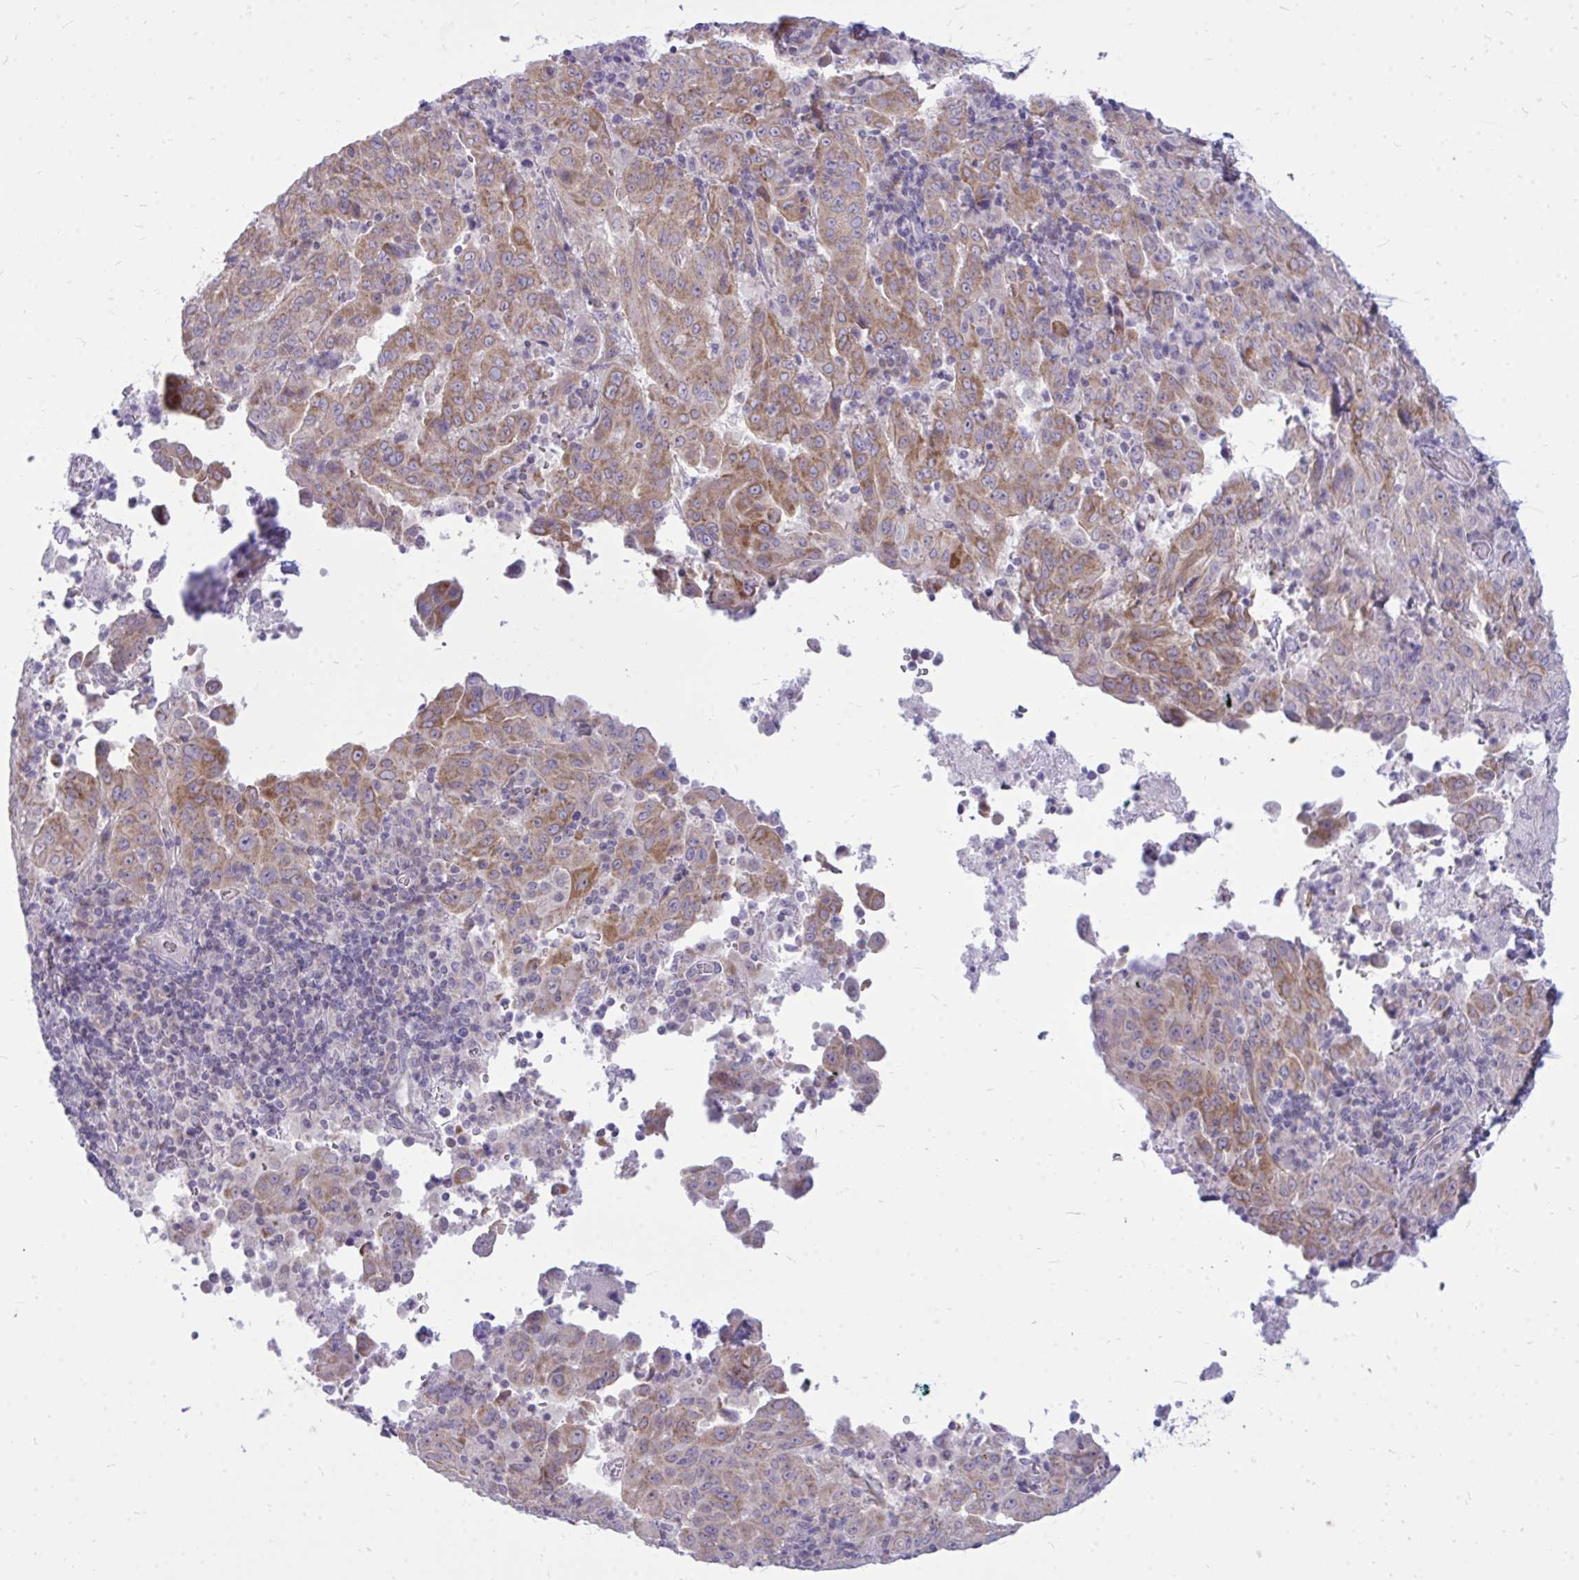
{"staining": {"intensity": "moderate", "quantity": "25%-75%", "location": "cytoplasmic/membranous"}, "tissue": "pancreatic cancer", "cell_type": "Tumor cells", "image_type": "cancer", "snomed": [{"axis": "morphology", "description": "Adenocarcinoma, NOS"}, {"axis": "topography", "description": "Pancreas"}], "caption": "IHC (DAB) staining of human pancreatic adenocarcinoma displays moderate cytoplasmic/membranous protein staining in approximately 25%-75% of tumor cells.", "gene": "SPTBN2", "patient": {"sex": "male", "age": 63}}